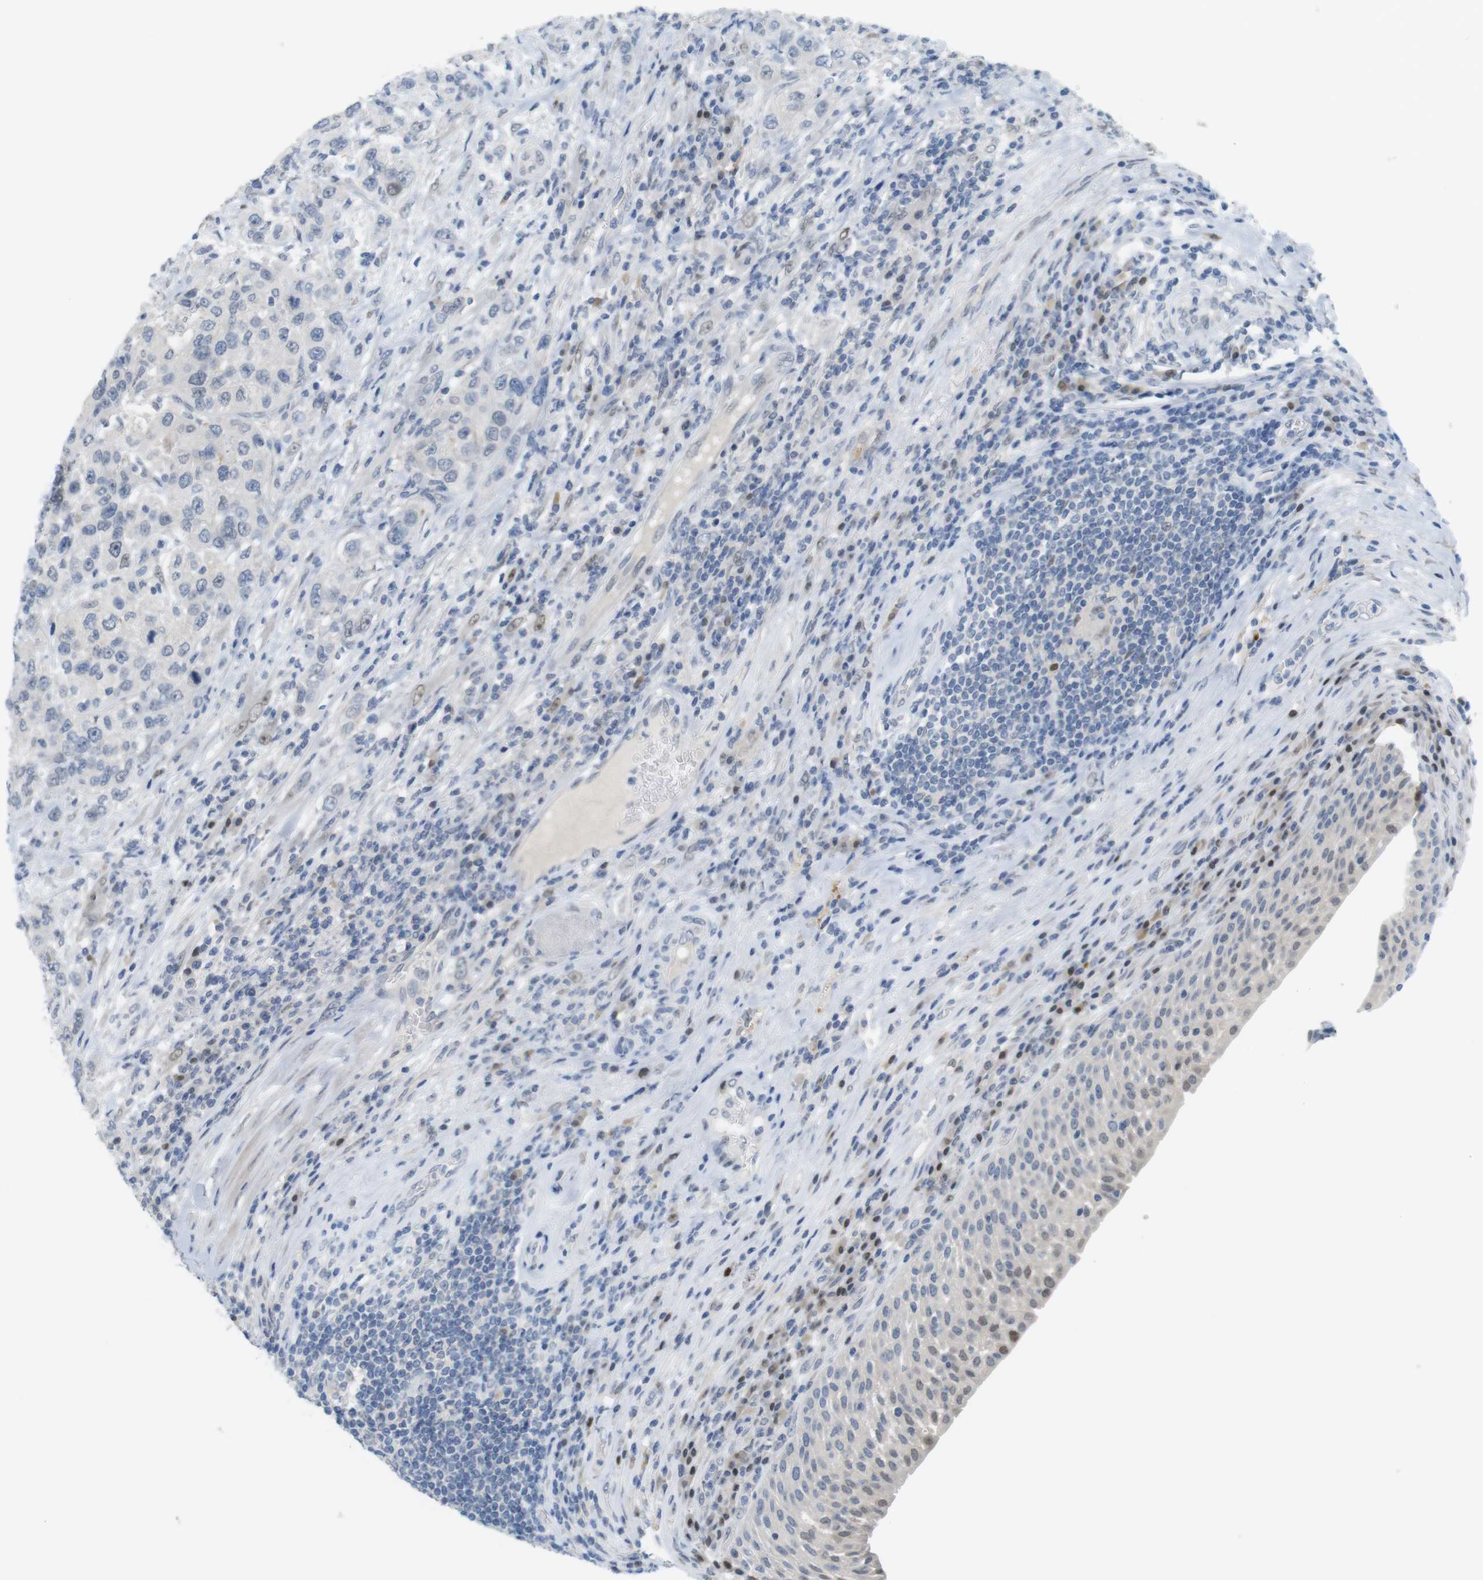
{"staining": {"intensity": "negative", "quantity": "none", "location": "none"}, "tissue": "urothelial cancer", "cell_type": "Tumor cells", "image_type": "cancer", "snomed": [{"axis": "morphology", "description": "Urothelial carcinoma, High grade"}, {"axis": "topography", "description": "Urinary bladder"}], "caption": "Human urothelial cancer stained for a protein using immunohistochemistry shows no positivity in tumor cells.", "gene": "CREB3L2", "patient": {"sex": "female", "age": 80}}